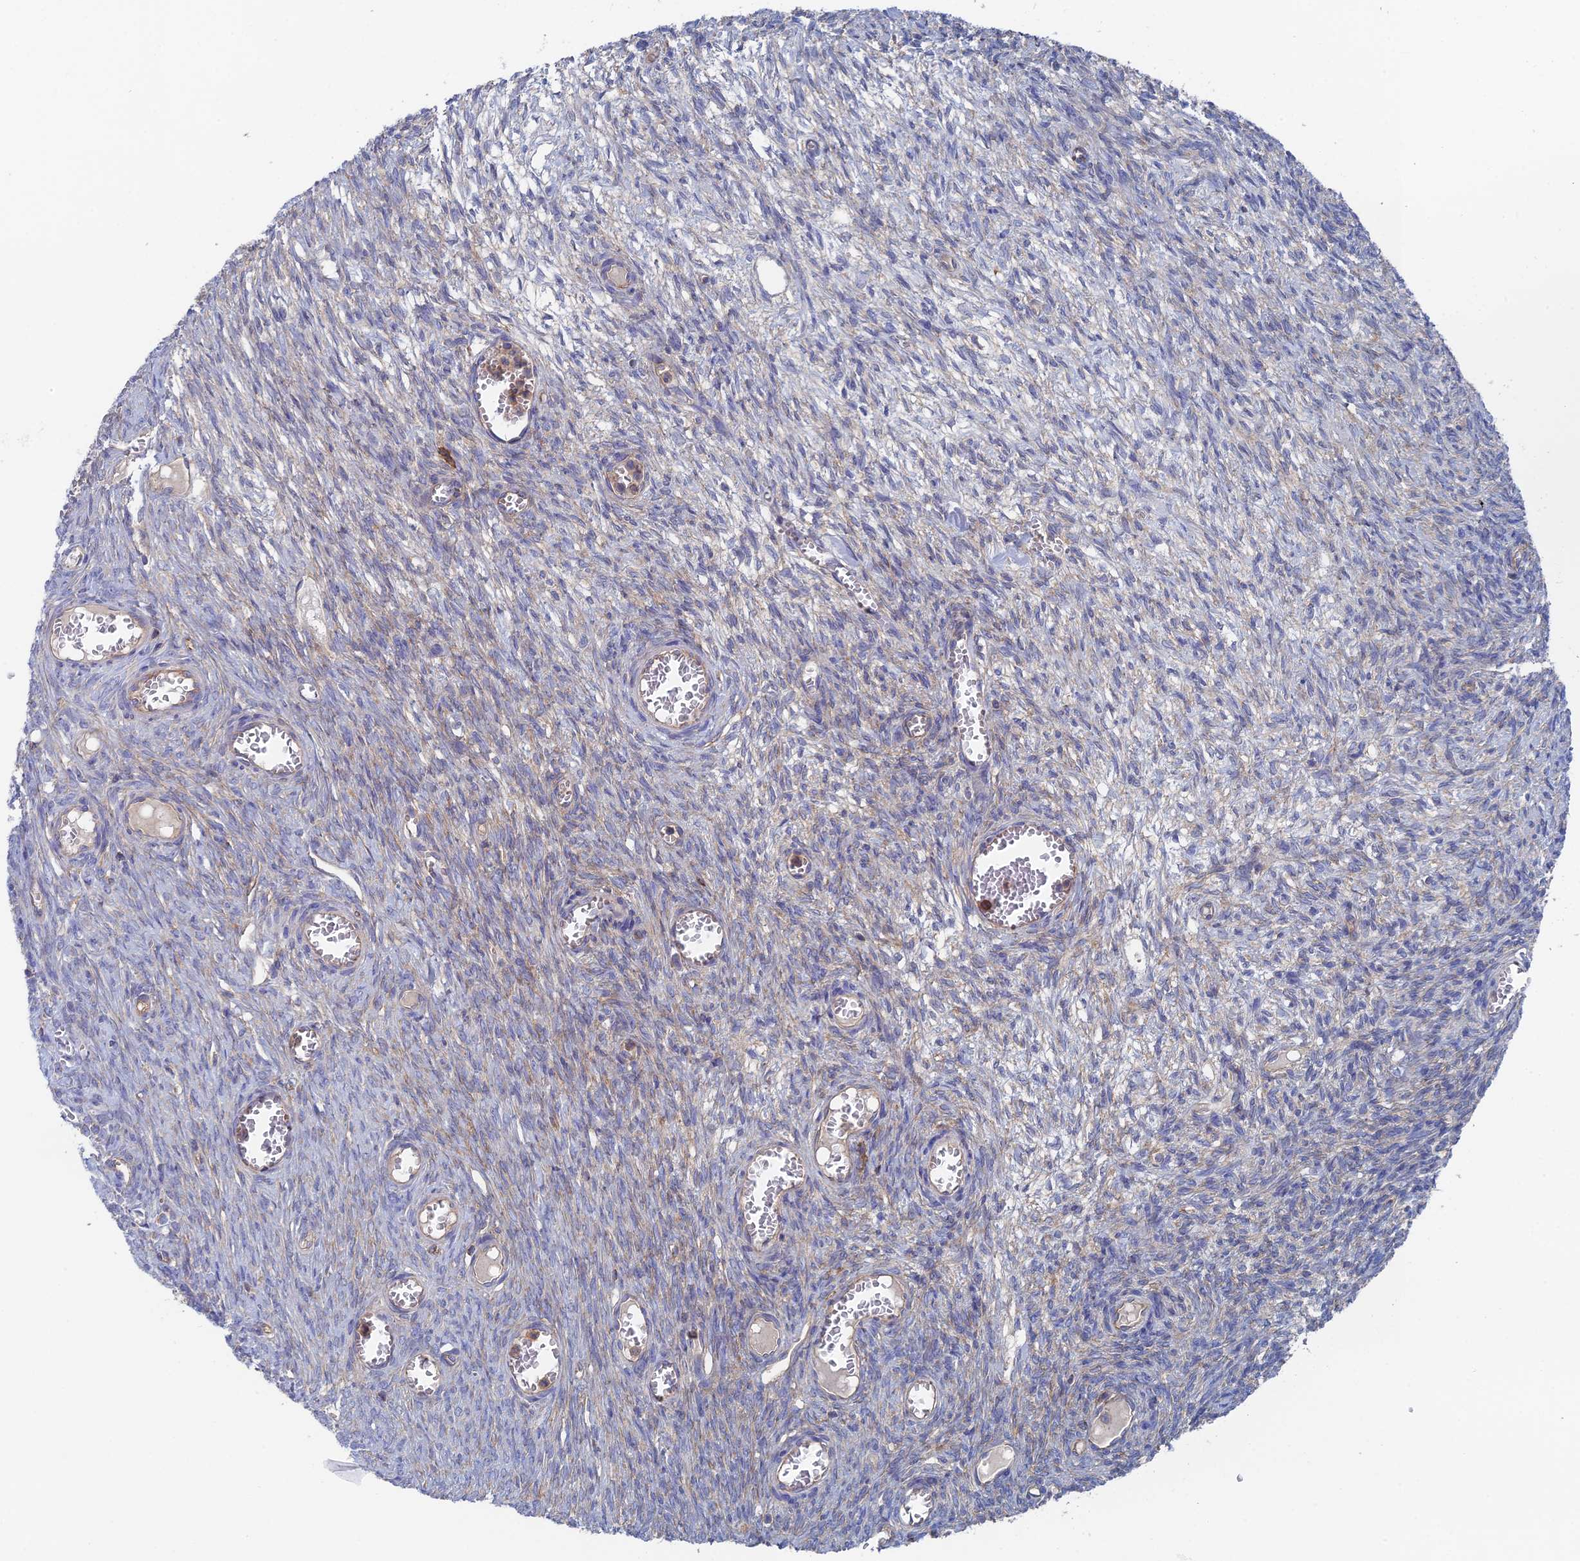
{"staining": {"intensity": "moderate", "quantity": ">75%", "location": "cytoplasmic/membranous"}, "tissue": "ovary", "cell_type": "Follicle cells", "image_type": "normal", "snomed": [{"axis": "morphology", "description": "Normal tissue, NOS"}, {"axis": "topography", "description": "Ovary"}], "caption": "IHC histopathology image of unremarkable ovary stained for a protein (brown), which demonstrates medium levels of moderate cytoplasmic/membranous staining in approximately >75% of follicle cells.", "gene": "SNX11", "patient": {"sex": "female", "age": 44}}